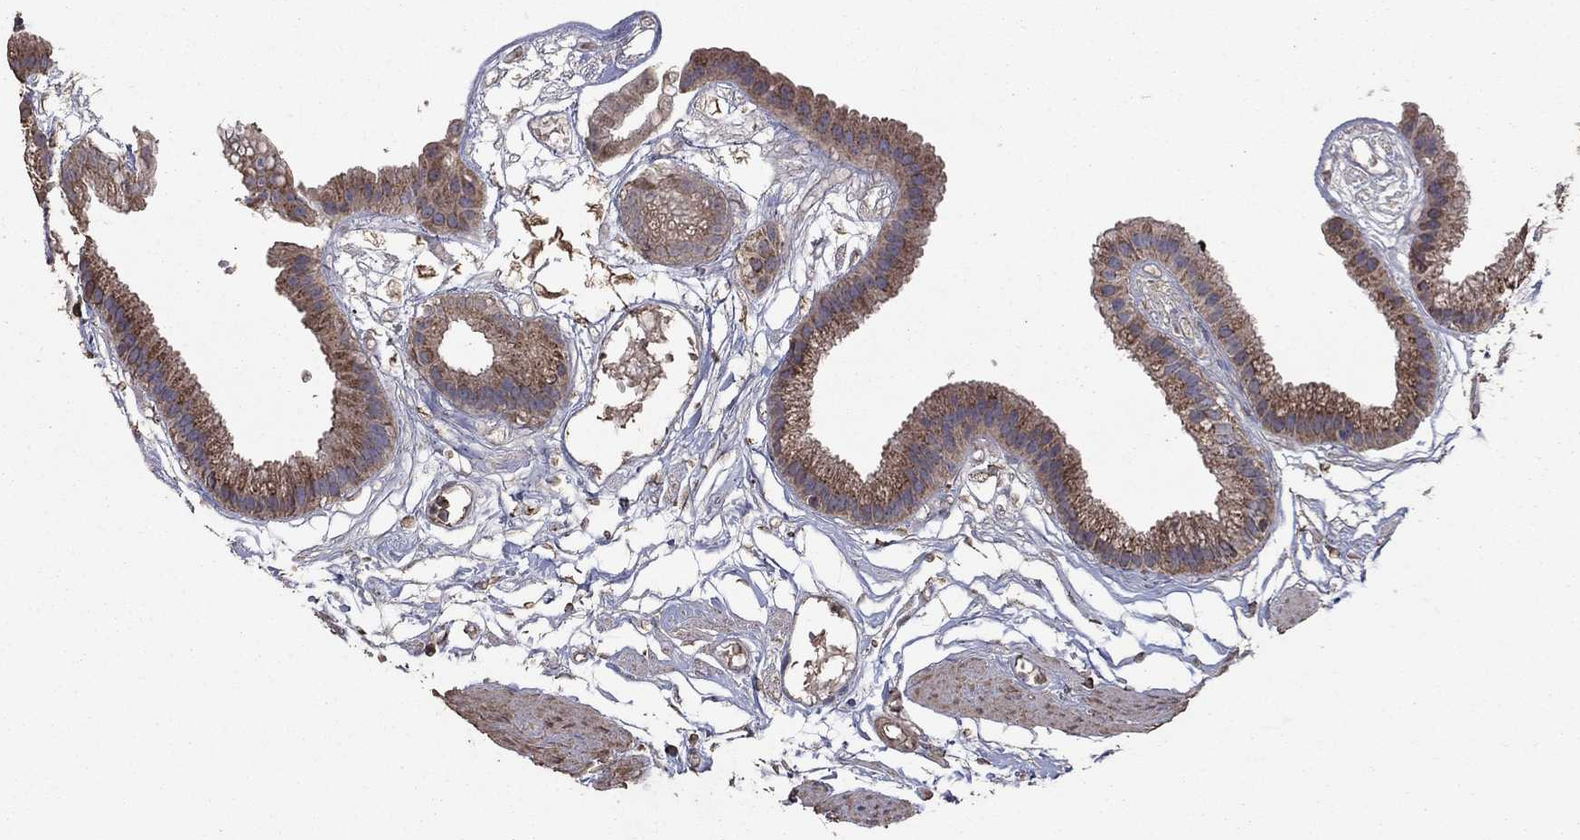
{"staining": {"intensity": "moderate", "quantity": "25%-75%", "location": "cytoplasmic/membranous"}, "tissue": "gallbladder", "cell_type": "Glandular cells", "image_type": "normal", "snomed": [{"axis": "morphology", "description": "Normal tissue, NOS"}, {"axis": "topography", "description": "Gallbladder"}], "caption": "IHC histopathology image of normal human gallbladder stained for a protein (brown), which demonstrates medium levels of moderate cytoplasmic/membranous expression in about 25%-75% of glandular cells.", "gene": "FLT4", "patient": {"sex": "female", "age": 45}}